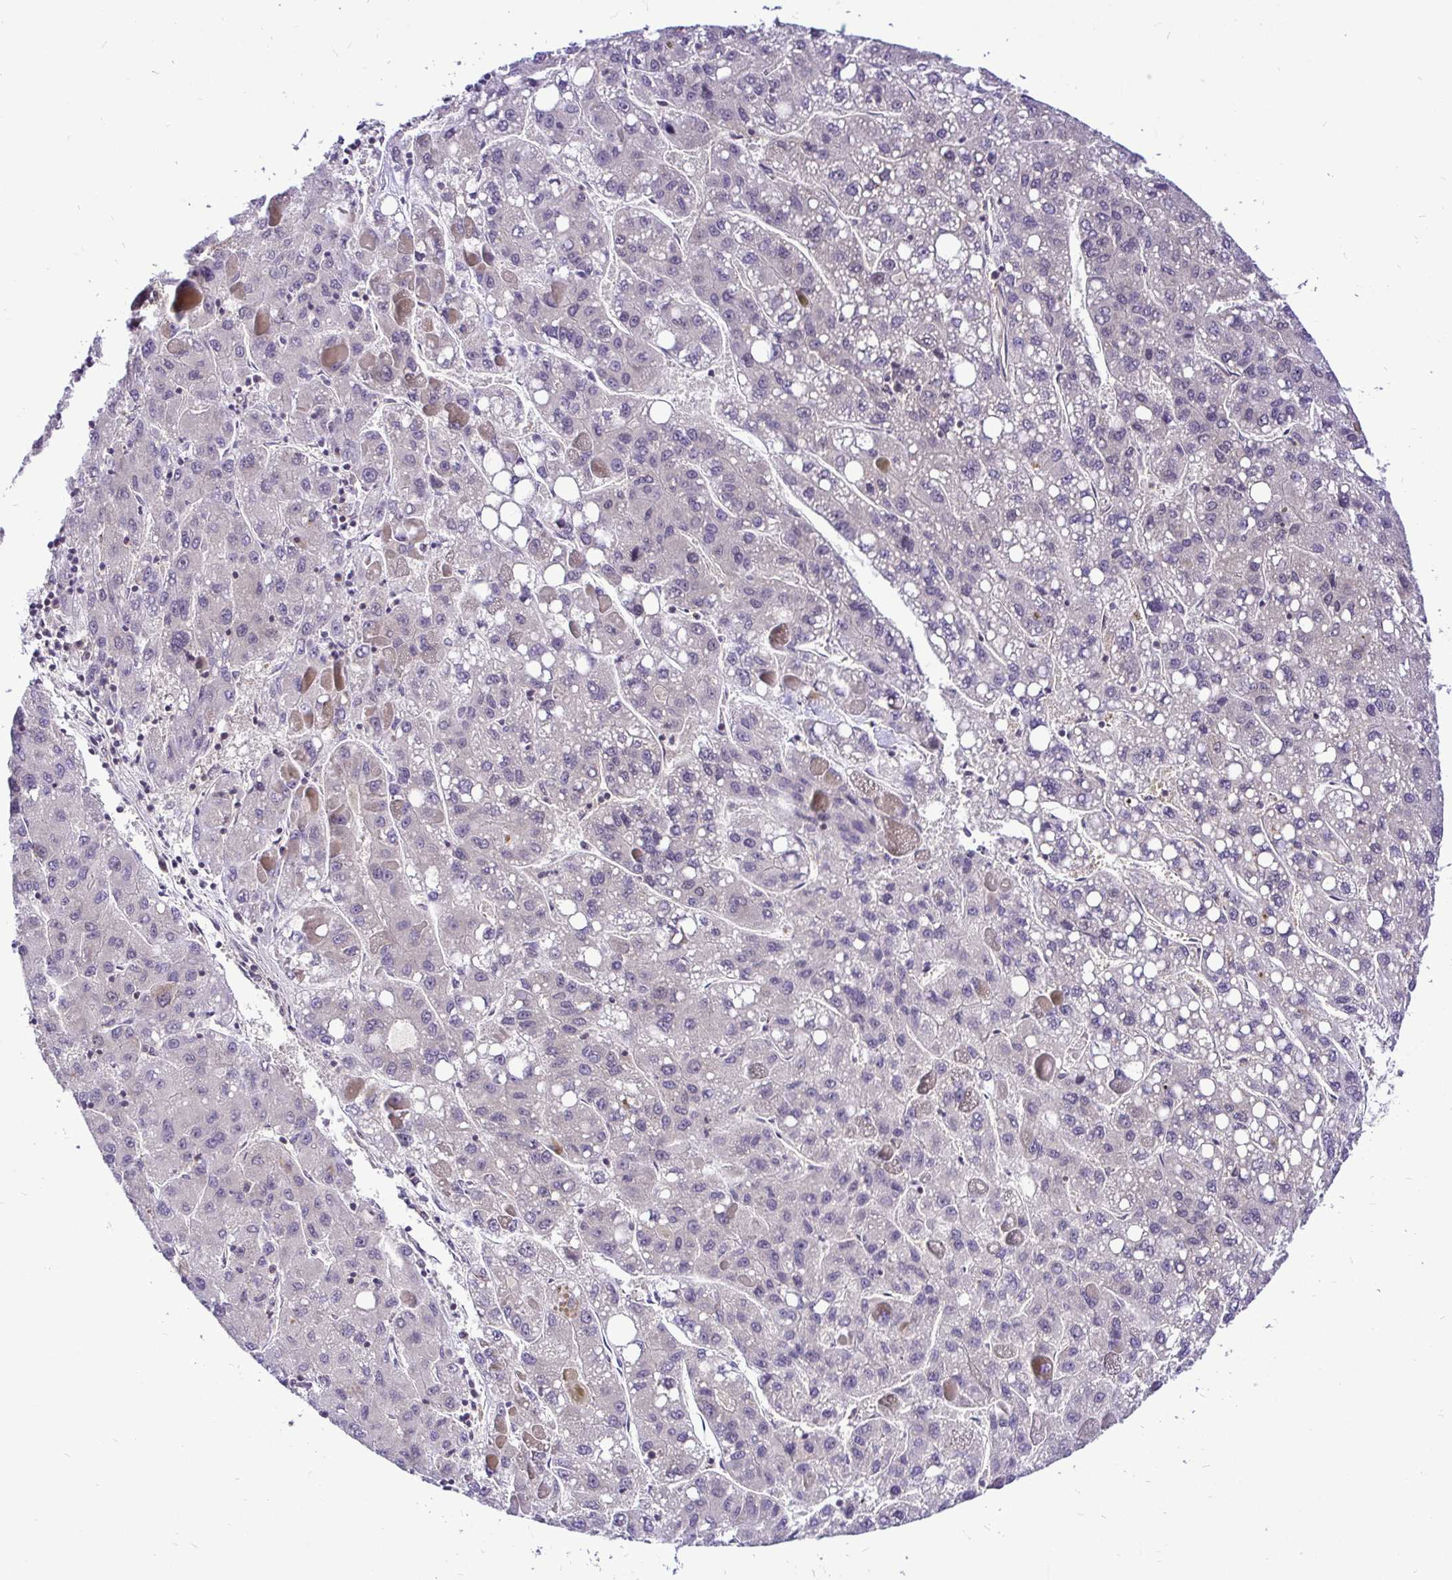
{"staining": {"intensity": "negative", "quantity": "none", "location": "none"}, "tissue": "liver cancer", "cell_type": "Tumor cells", "image_type": "cancer", "snomed": [{"axis": "morphology", "description": "Carcinoma, Hepatocellular, NOS"}, {"axis": "topography", "description": "Liver"}], "caption": "High power microscopy photomicrograph of an IHC photomicrograph of liver cancer (hepatocellular carcinoma), revealing no significant positivity in tumor cells.", "gene": "UBE2M", "patient": {"sex": "female", "age": 82}}